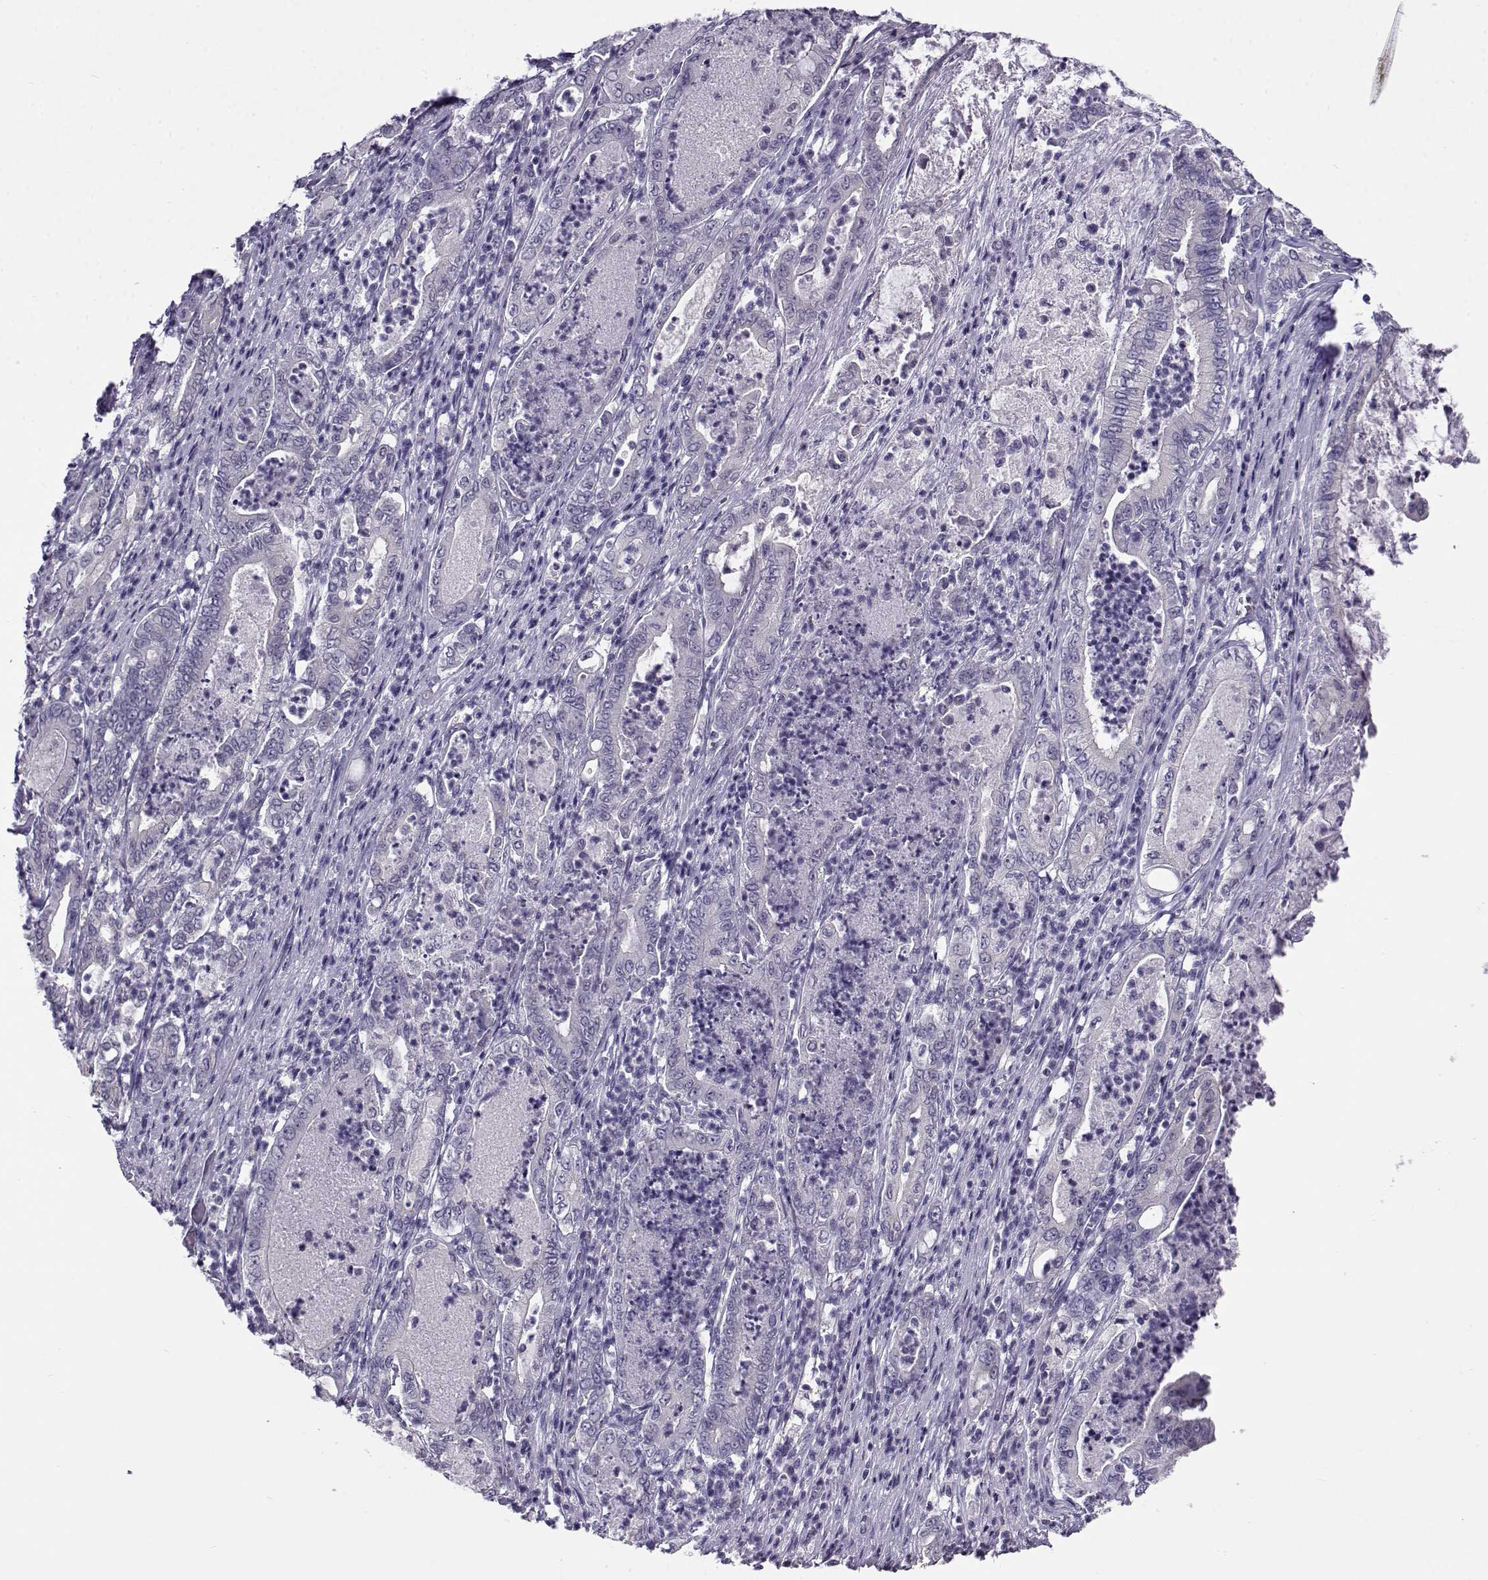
{"staining": {"intensity": "negative", "quantity": "none", "location": "none"}, "tissue": "pancreatic cancer", "cell_type": "Tumor cells", "image_type": "cancer", "snomed": [{"axis": "morphology", "description": "Adenocarcinoma, NOS"}, {"axis": "topography", "description": "Pancreas"}], "caption": "IHC of pancreatic cancer (adenocarcinoma) shows no staining in tumor cells. (Brightfield microscopy of DAB (3,3'-diaminobenzidine) immunohistochemistry (IHC) at high magnification).", "gene": "FEZF1", "patient": {"sex": "male", "age": 71}}